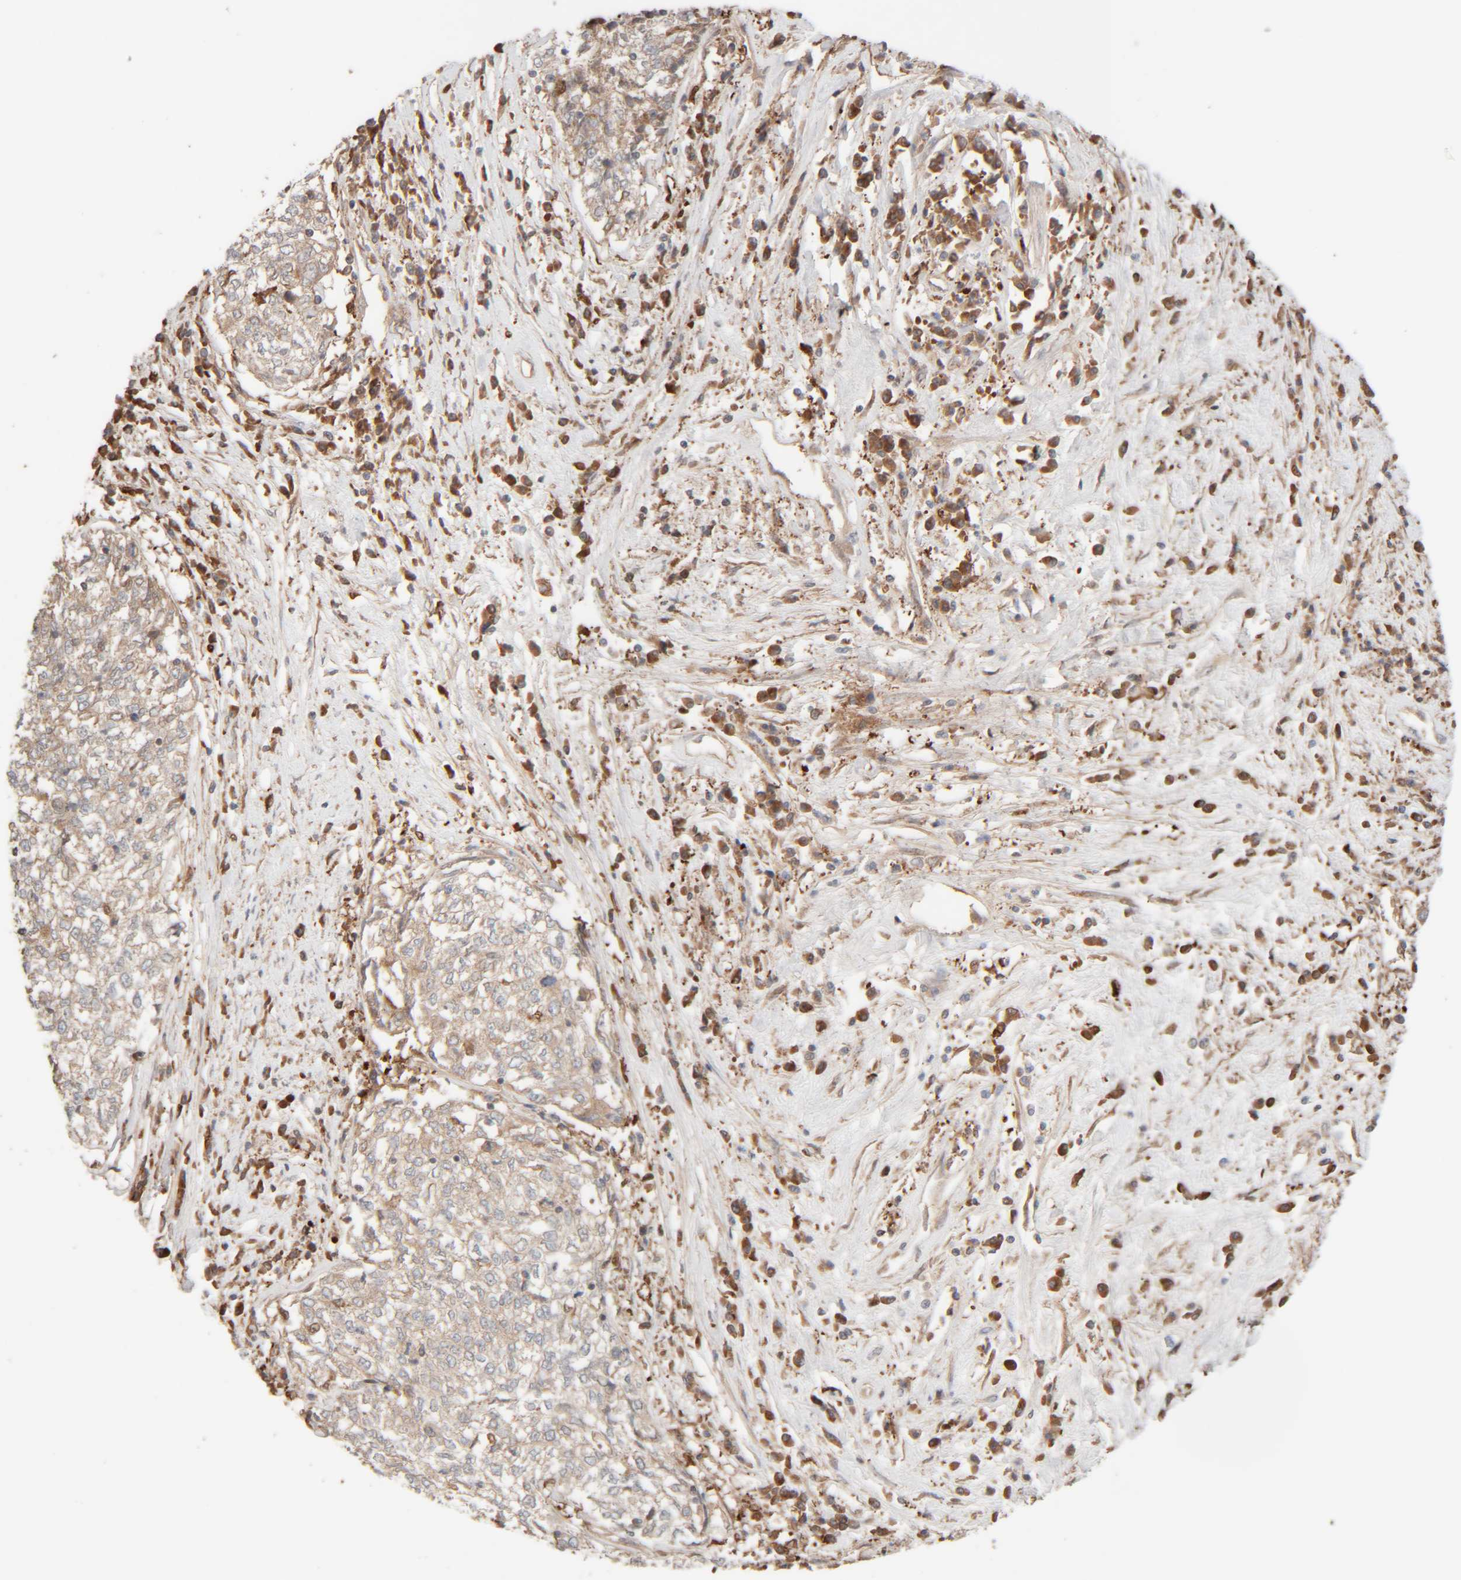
{"staining": {"intensity": "weak", "quantity": "<25%", "location": "cytoplasmic/membranous"}, "tissue": "cervical cancer", "cell_type": "Tumor cells", "image_type": "cancer", "snomed": [{"axis": "morphology", "description": "Squamous cell carcinoma, NOS"}, {"axis": "topography", "description": "Cervix"}], "caption": "This is an immunohistochemistry (IHC) micrograph of human cervical squamous cell carcinoma. There is no positivity in tumor cells.", "gene": "TMEM192", "patient": {"sex": "female", "age": 57}}